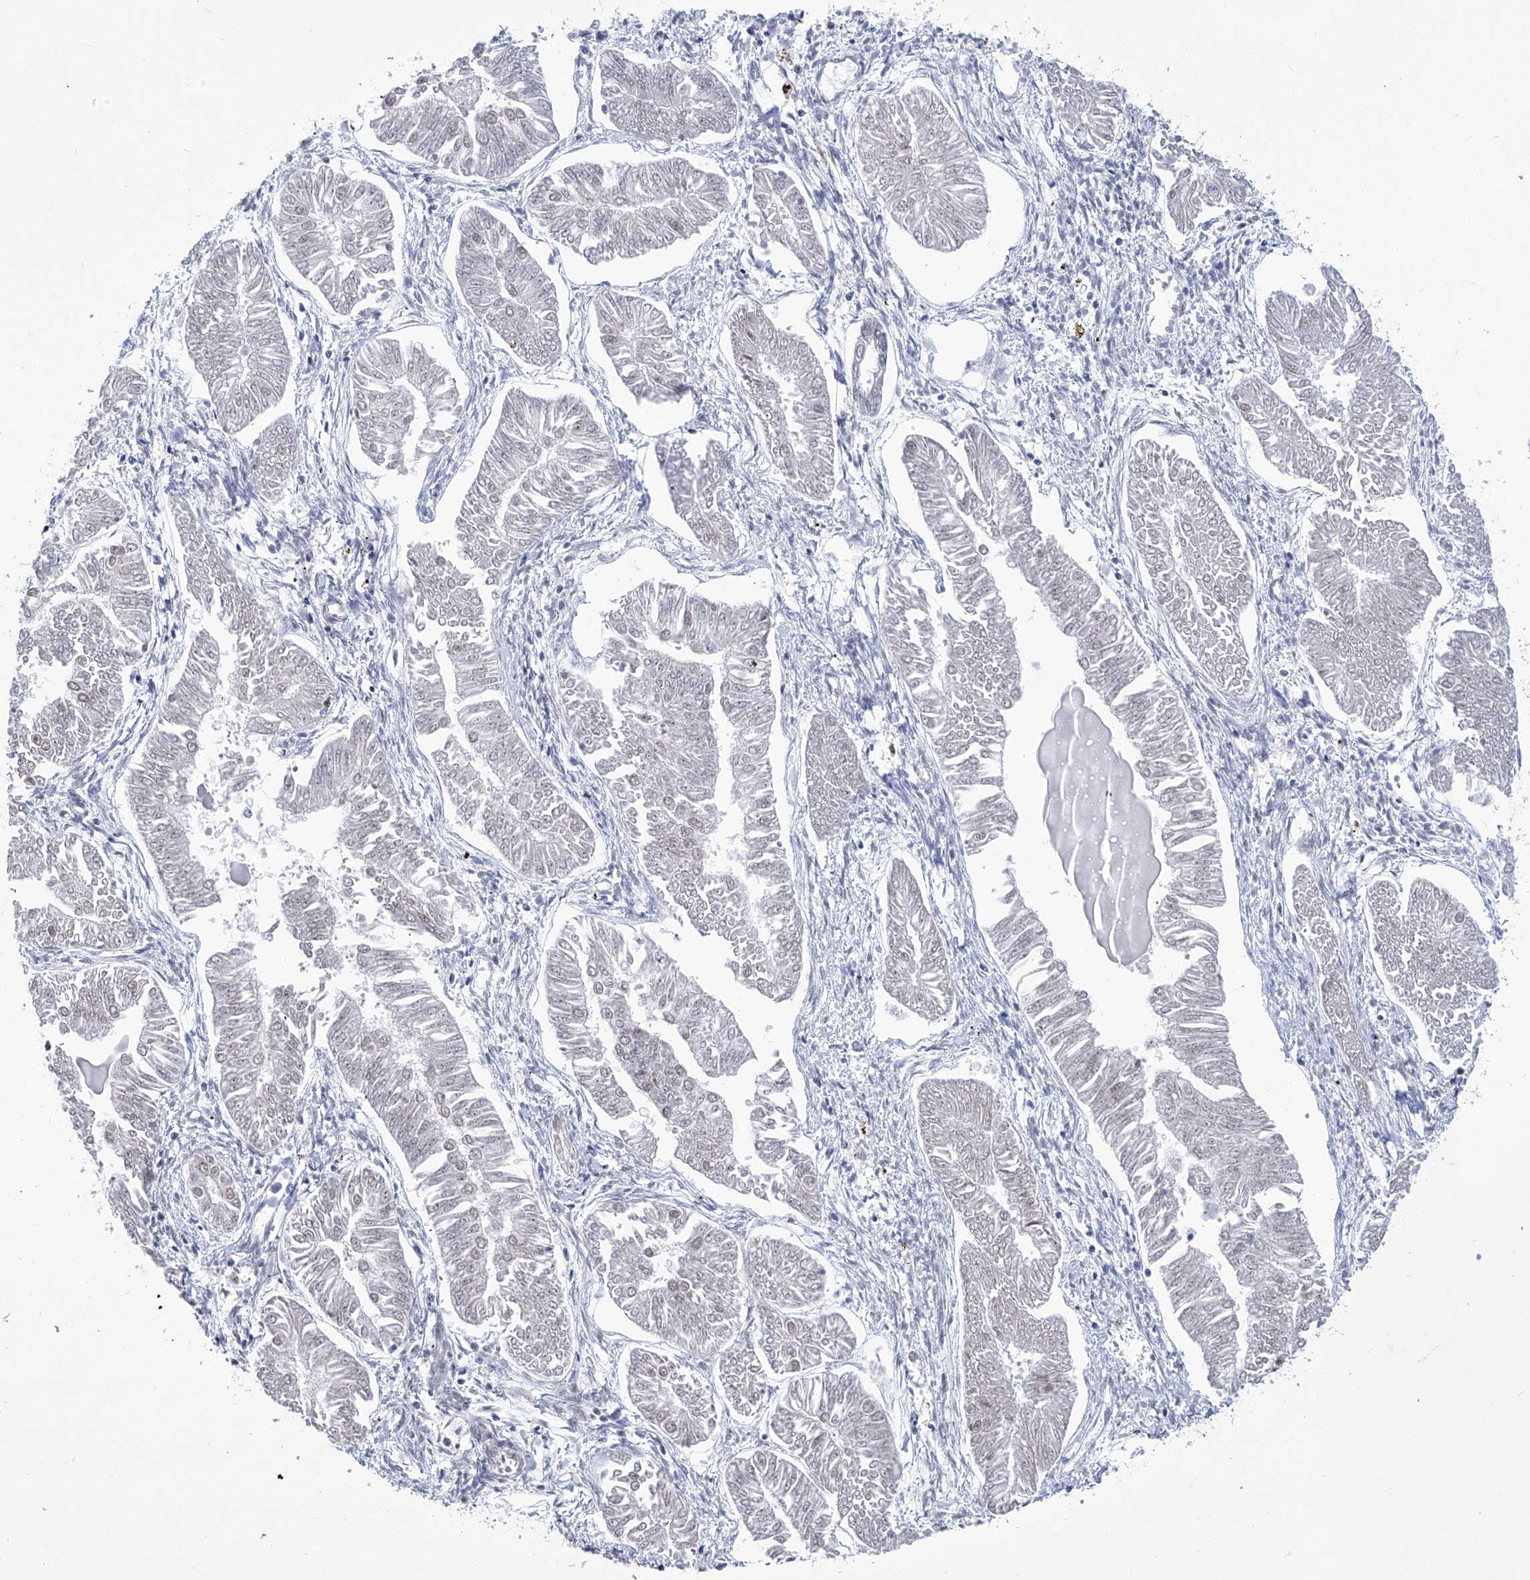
{"staining": {"intensity": "negative", "quantity": "none", "location": "none"}, "tissue": "endometrial cancer", "cell_type": "Tumor cells", "image_type": "cancer", "snomed": [{"axis": "morphology", "description": "Adenocarcinoma, NOS"}, {"axis": "topography", "description": "Endometrium"}], "caption": "An IHC photomicrograph of endometrial cancer is shown. There is no staining in tumor cells of endometrial cancer.", "gene": "SART1", "patient": {"sex": "female", "age": 53}}